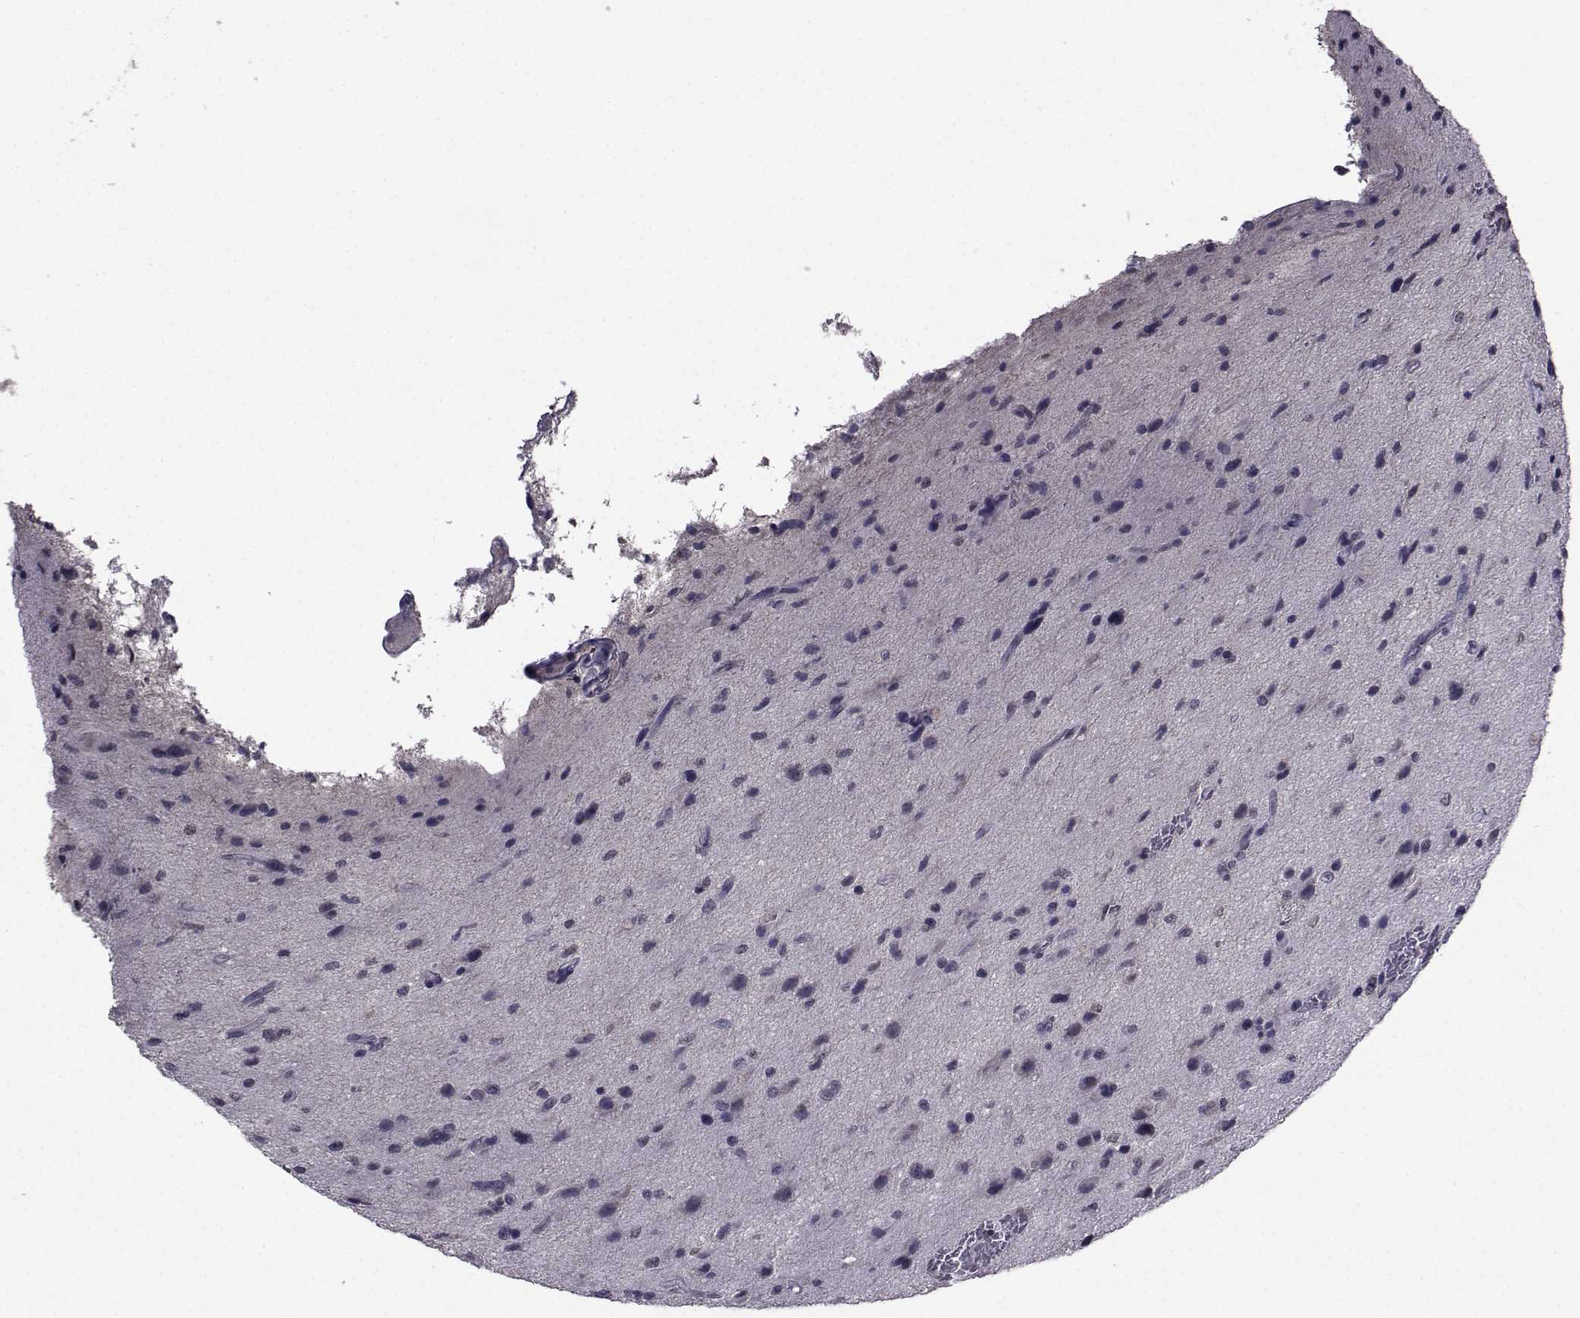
{"staining": {"intensity": "negative", "quantity": "none", "location": "none"}, "tissue": "glioma", "cell_type": "Tumor cells", "image_type": "cancer", "snomed": [{"axis": "morphology", "description": "Glioma, malignant, NOS"}, {"axis": "morphology", "description": "Glioma, malignant, High grade"}, {"axis": "topography", "description": "Brain"}], "caption": "Immunohistochemistry image of human malignant high-grade glioma stained for a protein (brown), which exhibits no staining in tumor cells. (DAB (3,3'-diaminobenzidine) IHC visualized using brightfield microscopy, high magnification).", "gene": "CYP2S1", "patient": {"sex": "female", "age": 71}}